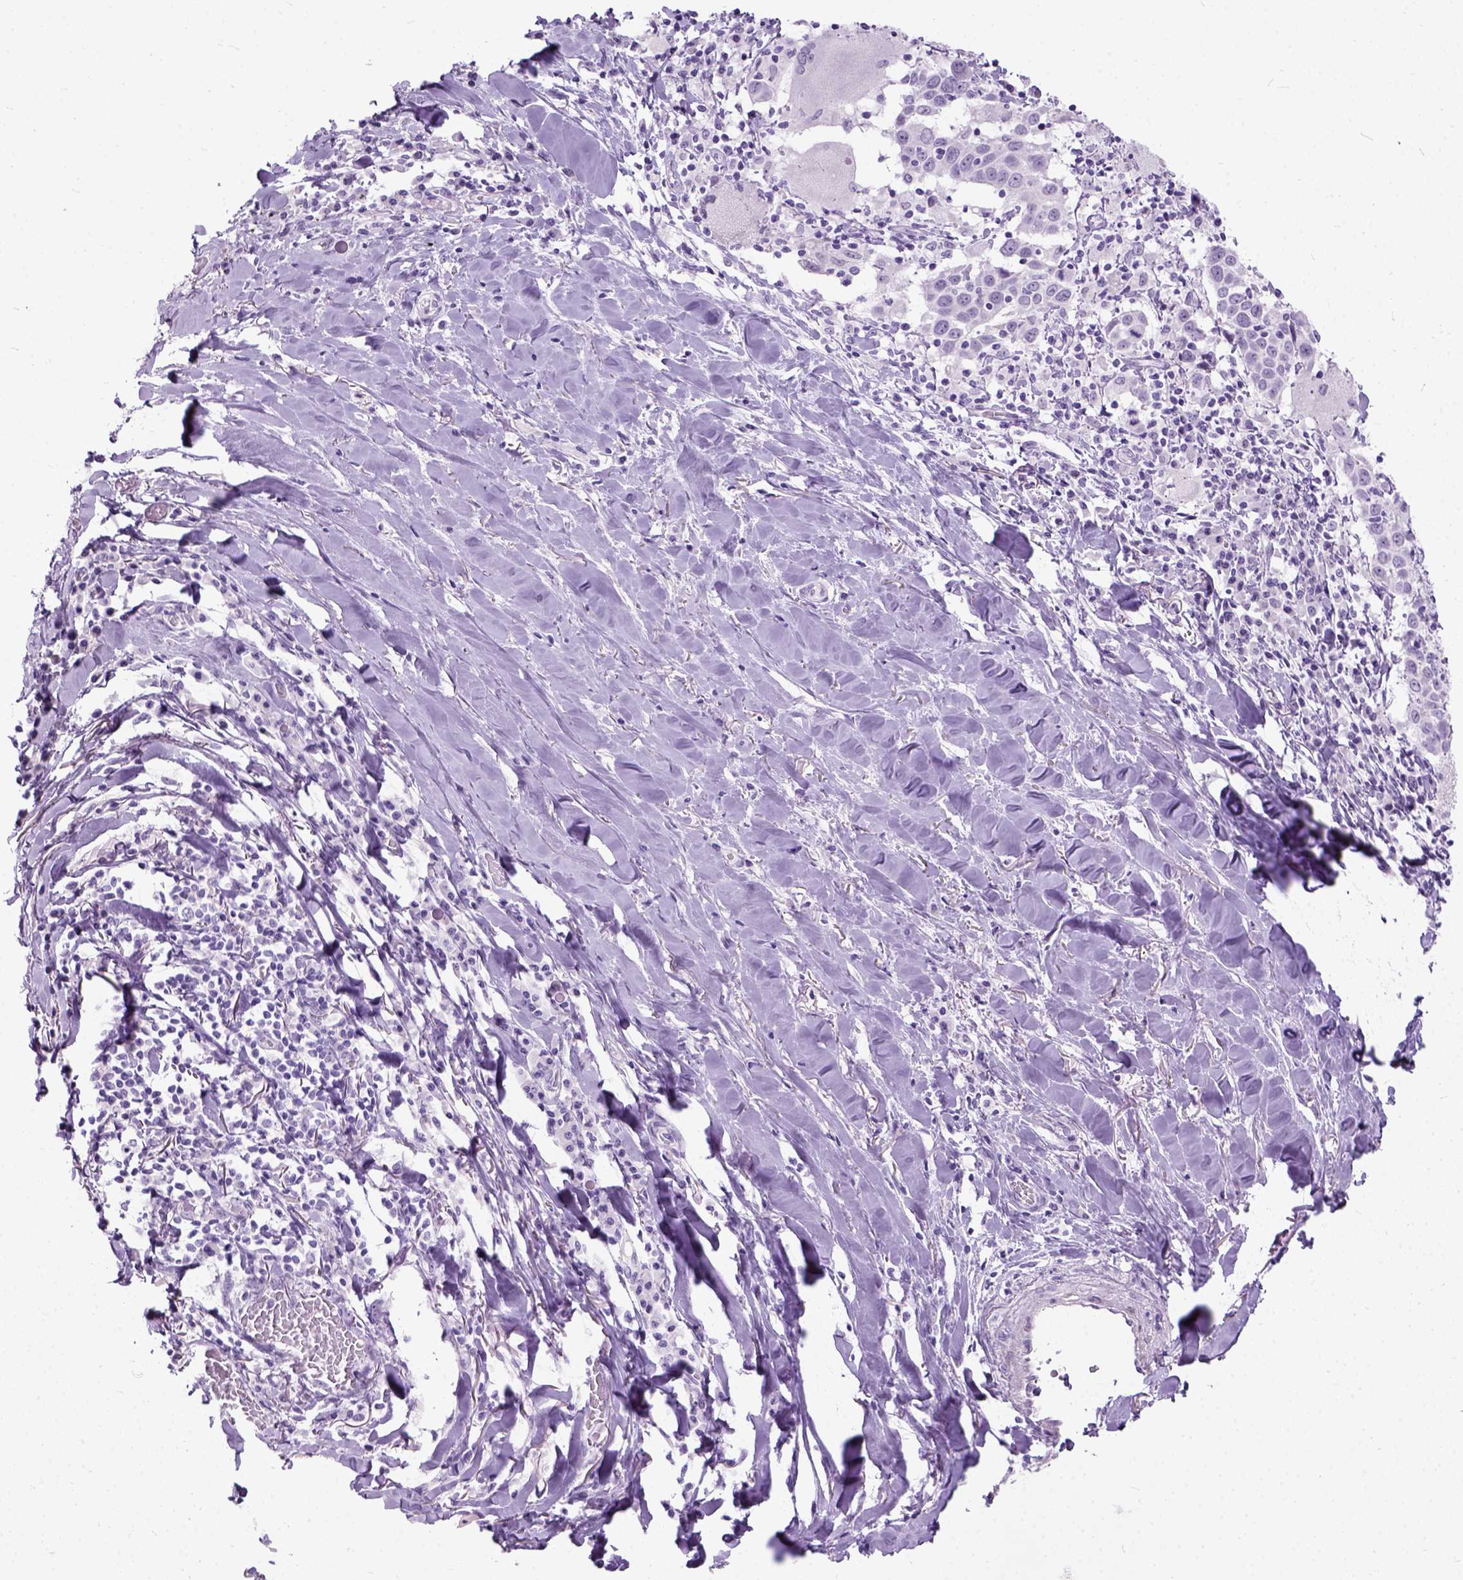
{"staining": {"intensity": "negative", "quantity": "none", "location": "none"}, "tissue": "lung cancer", "cell_type": "Tumor cells", "image_type": "cancer", "snomed": [{"axis": "morphology", "description": "Squamous cell carcinoma, NOS"}, {"axis": "topography", "description": "Lung"}], "caption": "DAB (3,3'-diaminobenzidine) immunohistochemical staining of human lung cancer (squamous cell carcinoma) demonstrates no significant positivity in tumor cells. The staining was performed using DAB (3,3'-diaminobenzidine) to visualize the protein expression in brown, while the nuclei were stained in blue with hematoxylin (Magnification: 20x).", "gene": "AXDND1", "patient": {"sex": "male", "age": 57}}